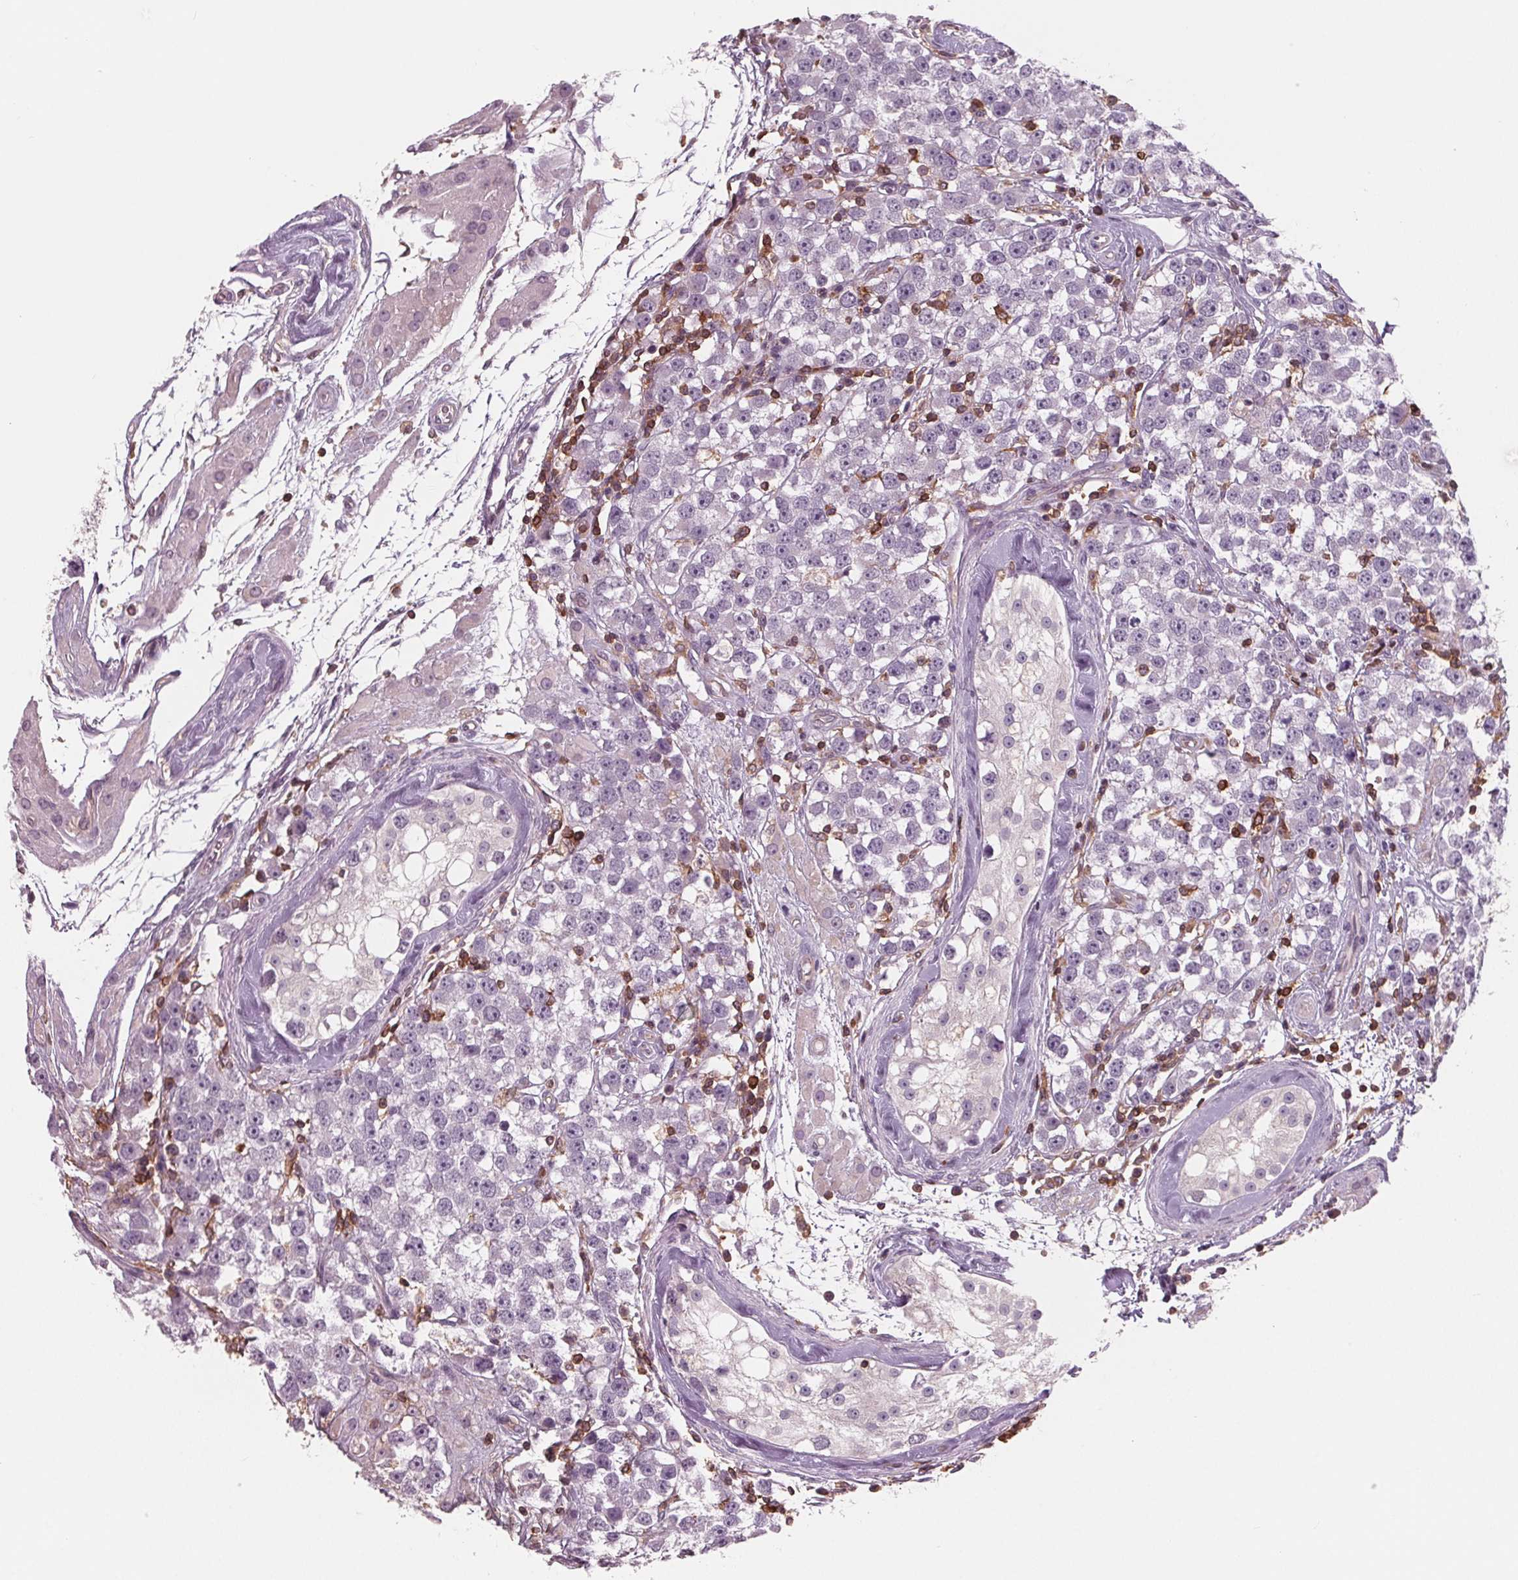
{"staining": {"intensity": "negative", "quantity": "none", "location": "none"}, "tissue": "testis cancer", "cell_type": "Tumor cells", "image_type": "cancer", "snomed": [{"axis": "morphology", "description": "Seminoma, NOS"}, {"axis": "topography", "description": "Testis"}], "caption": "Immunohistochemistry of human seminoma (testis) shows no positivity in tumor cells.", "gene": "ARHGAP25", "patient": {"sex": "male", "age": 34}}